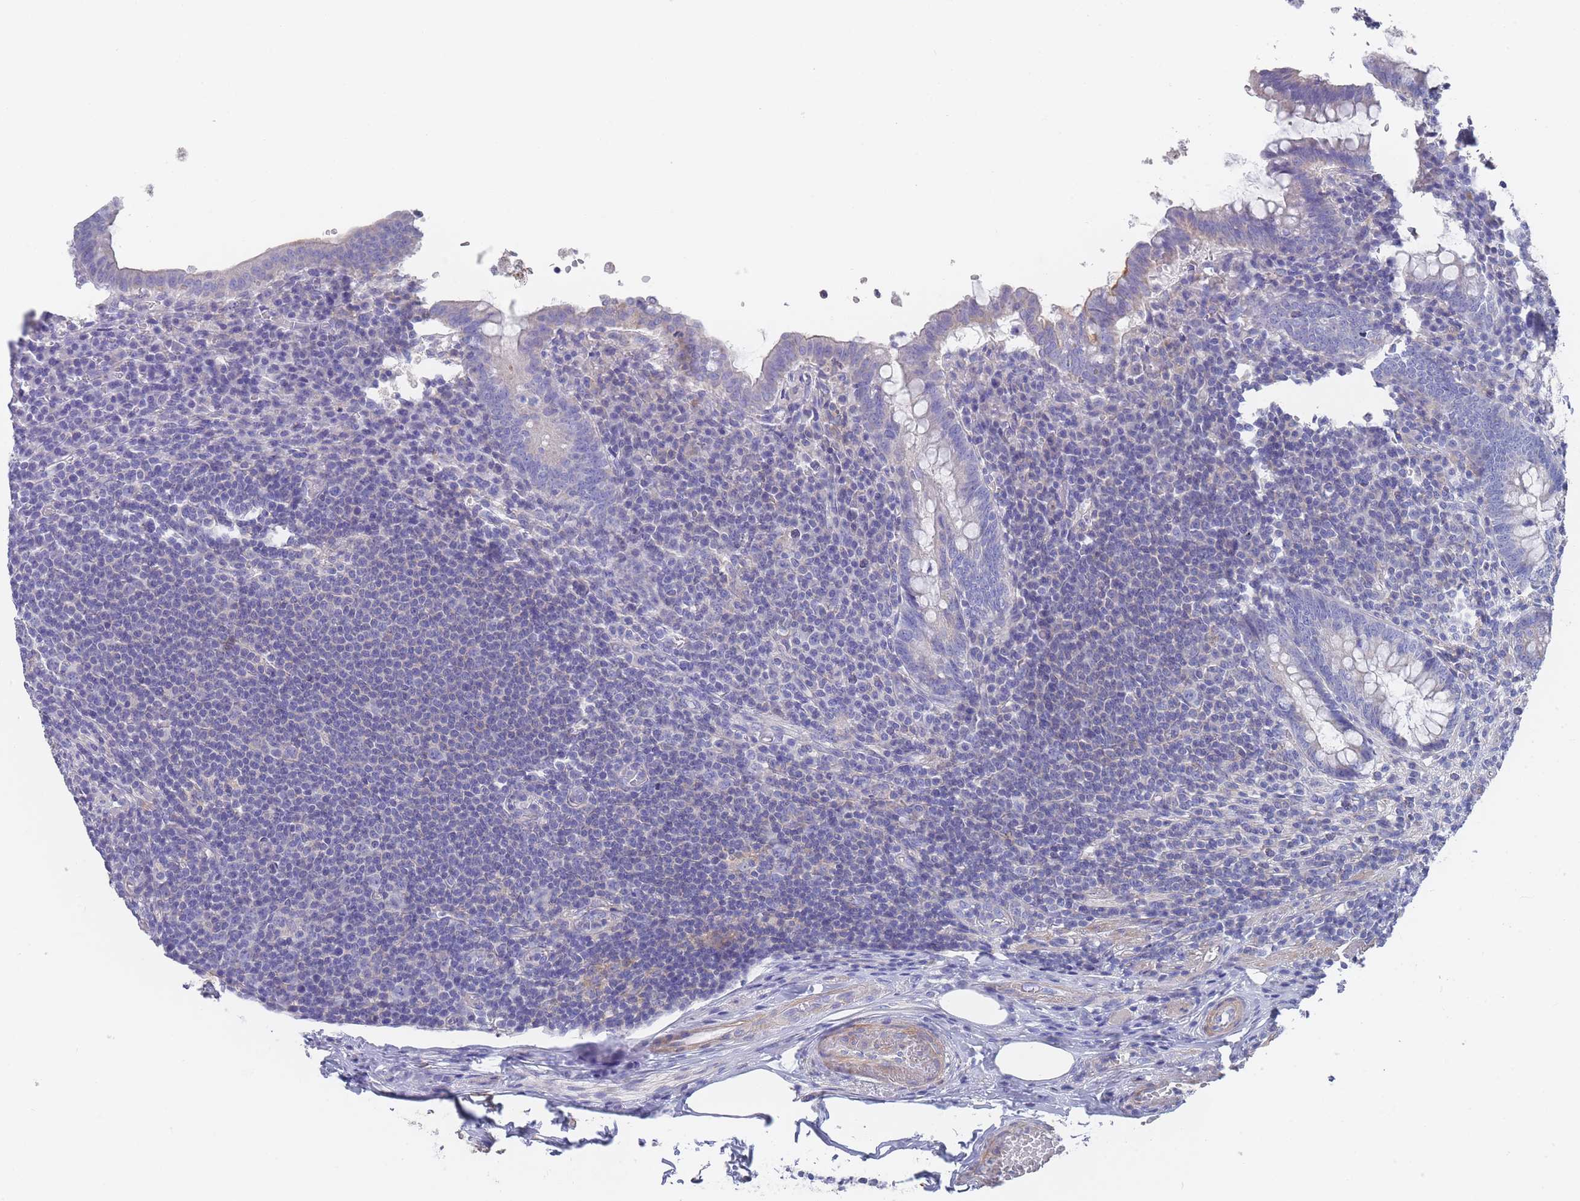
{"staining": {"intensity": "weak", "quantity": "<25%", "location": "cytoplasmic/membranous"}, "tissue": "appendix", "cell_type": "Glandular cells", "image_type": "normal", "snomed": [{"axis": "morphology", "description": "Normal tissue, NOS"}, {"axis": "topography", "description": "Appendix"}], "caption": "Immunohistochemistry (IHC) image of unremarkable appendix: appendix stained with DAB (3,3'-diaminobenzidine) displays no significant protein positivity in glandular cells. (Brightfield microscopy of DAB (3,3'-diaminobenzidine) IHC at high magnification).", "gene": "SCCPDH", "patient": {"sex": "male", "age": 83}}